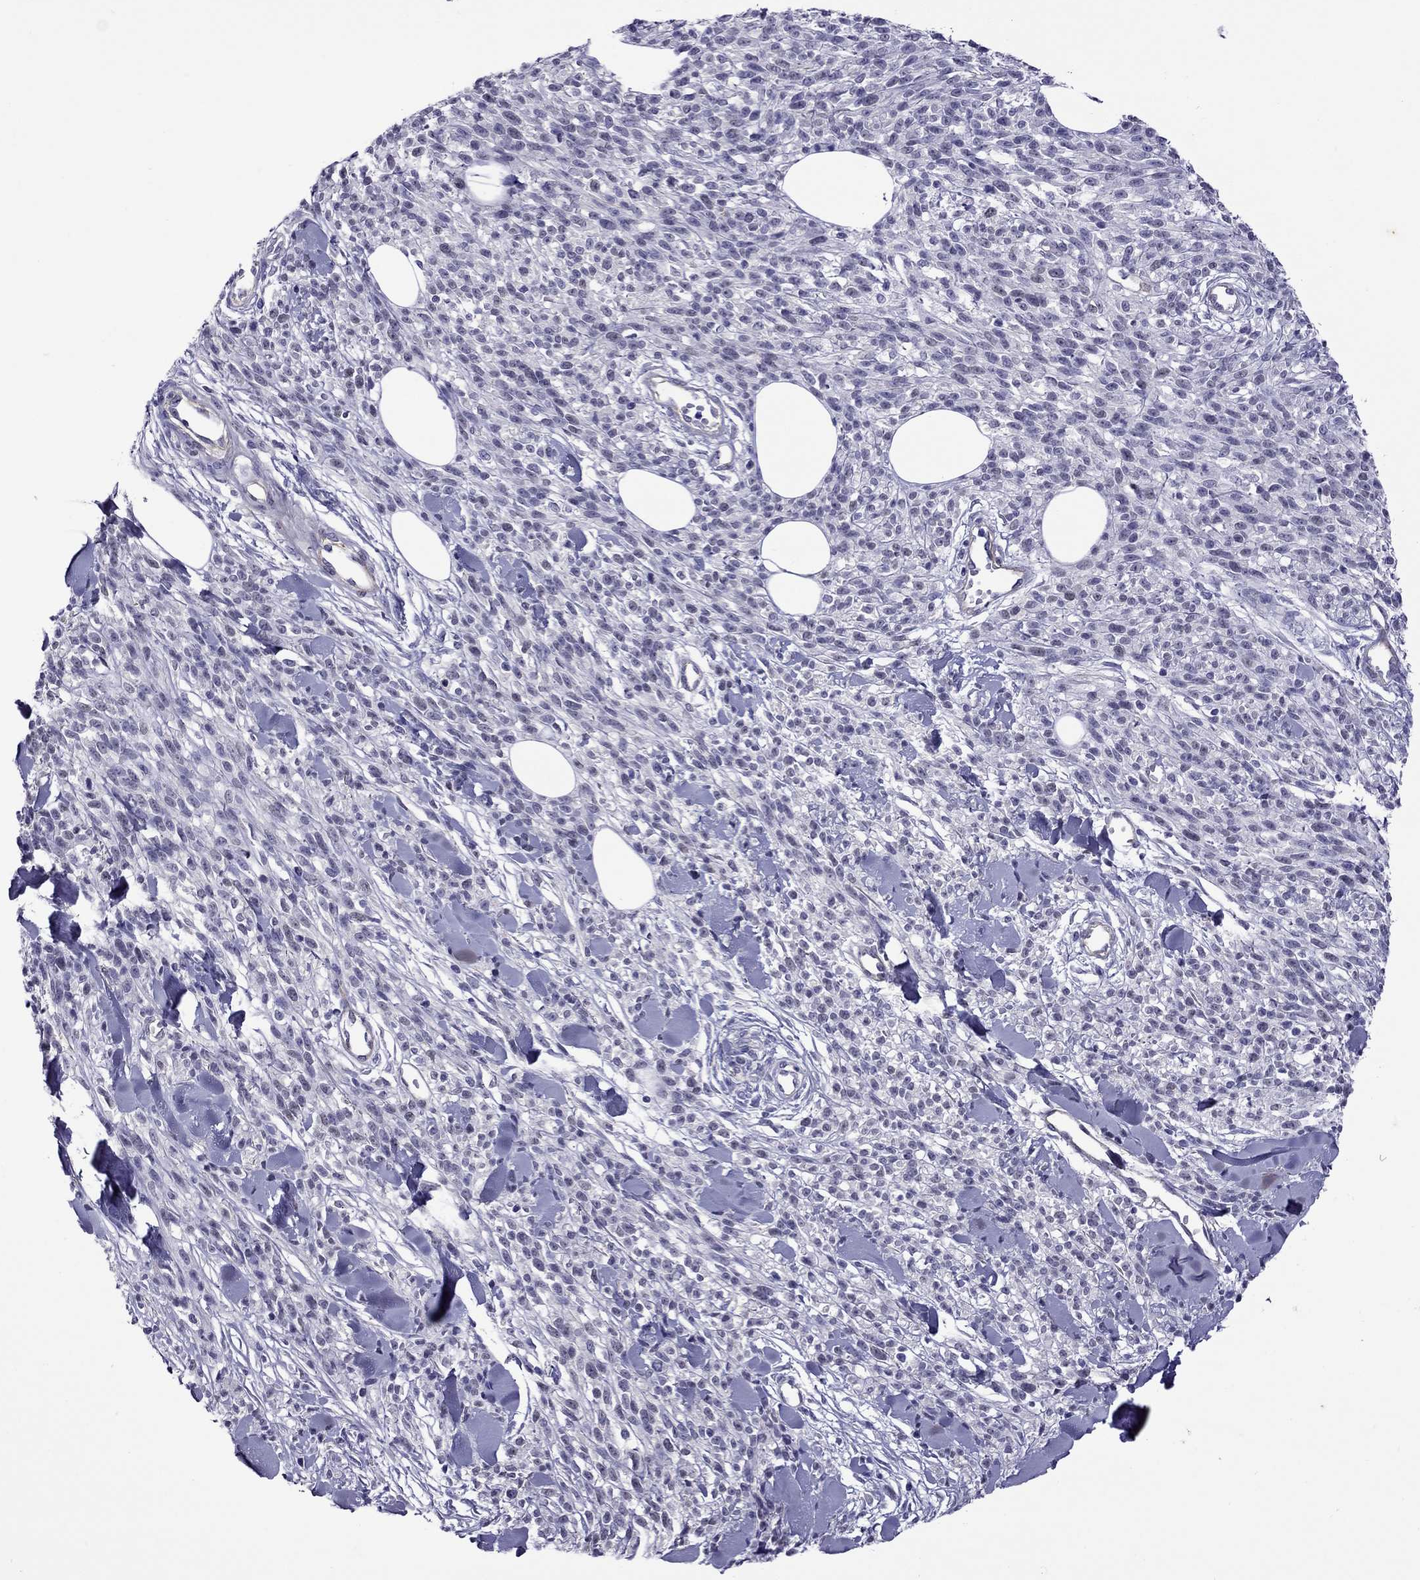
{"staining": {"intensity": "negative", "quantity": "none", "location": "none"}, "tissue": "melanoma", "cell_type": "Tumor cells", "image_type": "cancer", "snomed": [{"axis": "morphology", "description": "Malignant melanoma, NOS"}, {"axis": "topography", "description": "Skin"}, {"axis": "topography", "description": "Skin of trunk"}], "caption": "Melanoma was stained to show a protein in brown. There is no significant expression in tumor cells.", "gene": "CHRNA5", "patient": {"sex": "male", "age": 74}}